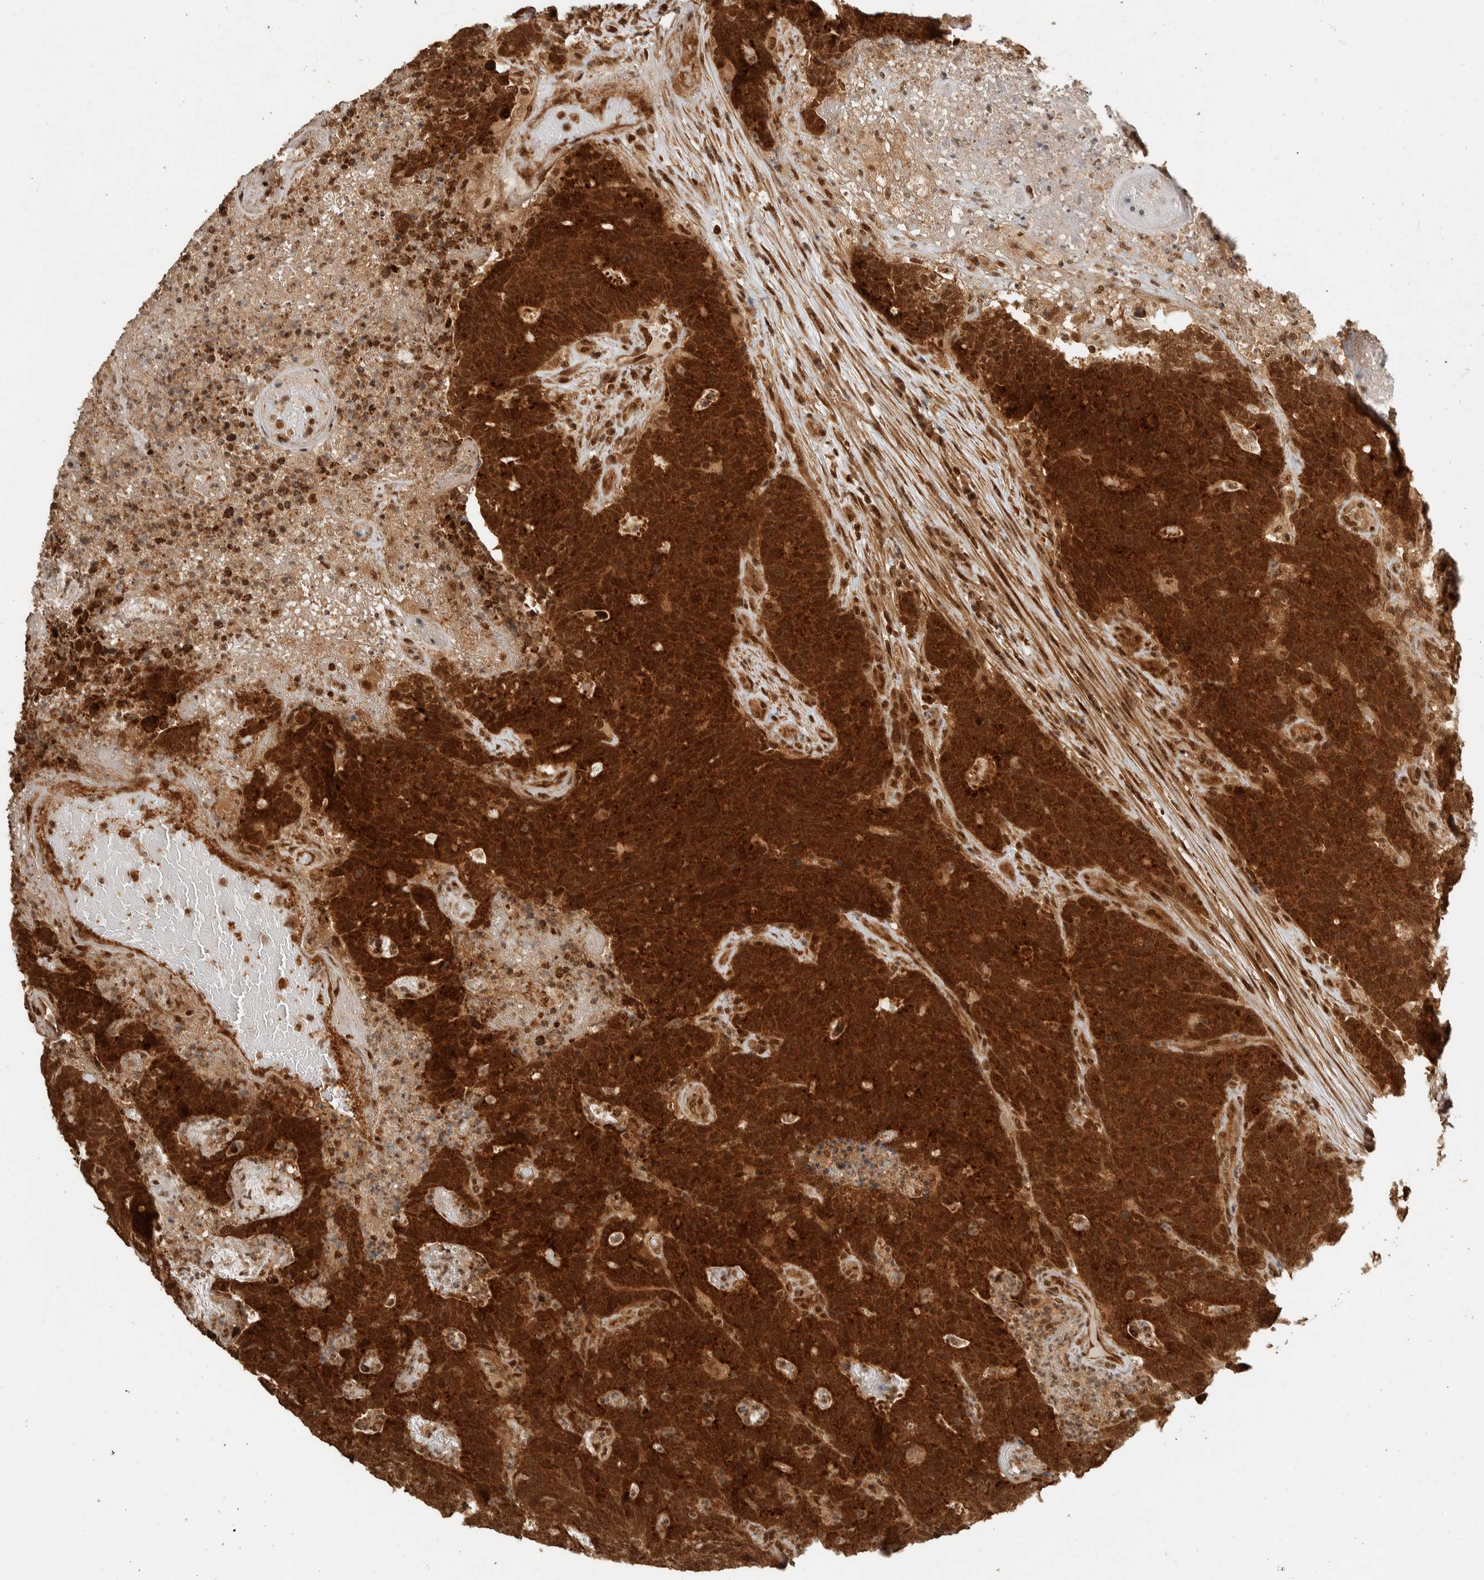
{"staining": {"intensity": "strong", "quantity": ">75%", "location": "cytoplasmic/membranous,nuclear"}, "tissue": "colorectal cancer", "cell_type": "Tumor cells", "image_type": "cancer", "snomed": [{"axis": "morphology", "description": "Normal tissue, NOS"}, {"axis": "morphology", "description": "Adenocarcinoma, NOS"}, {"axis": "topography", "description": "Colon"}], "caption": "Immunohistochemical staining of colorectal cancer (adenocarcinoma) demonstrates strong cytoplasmic/membranous and nuclear protein staining in approximately >75% of tumor cells. Ihc stains the protein of interest in brown and the nuclei are stained blue.", "gene": "ZBTB2", "patient": {"sex": "female", "age": 75}}